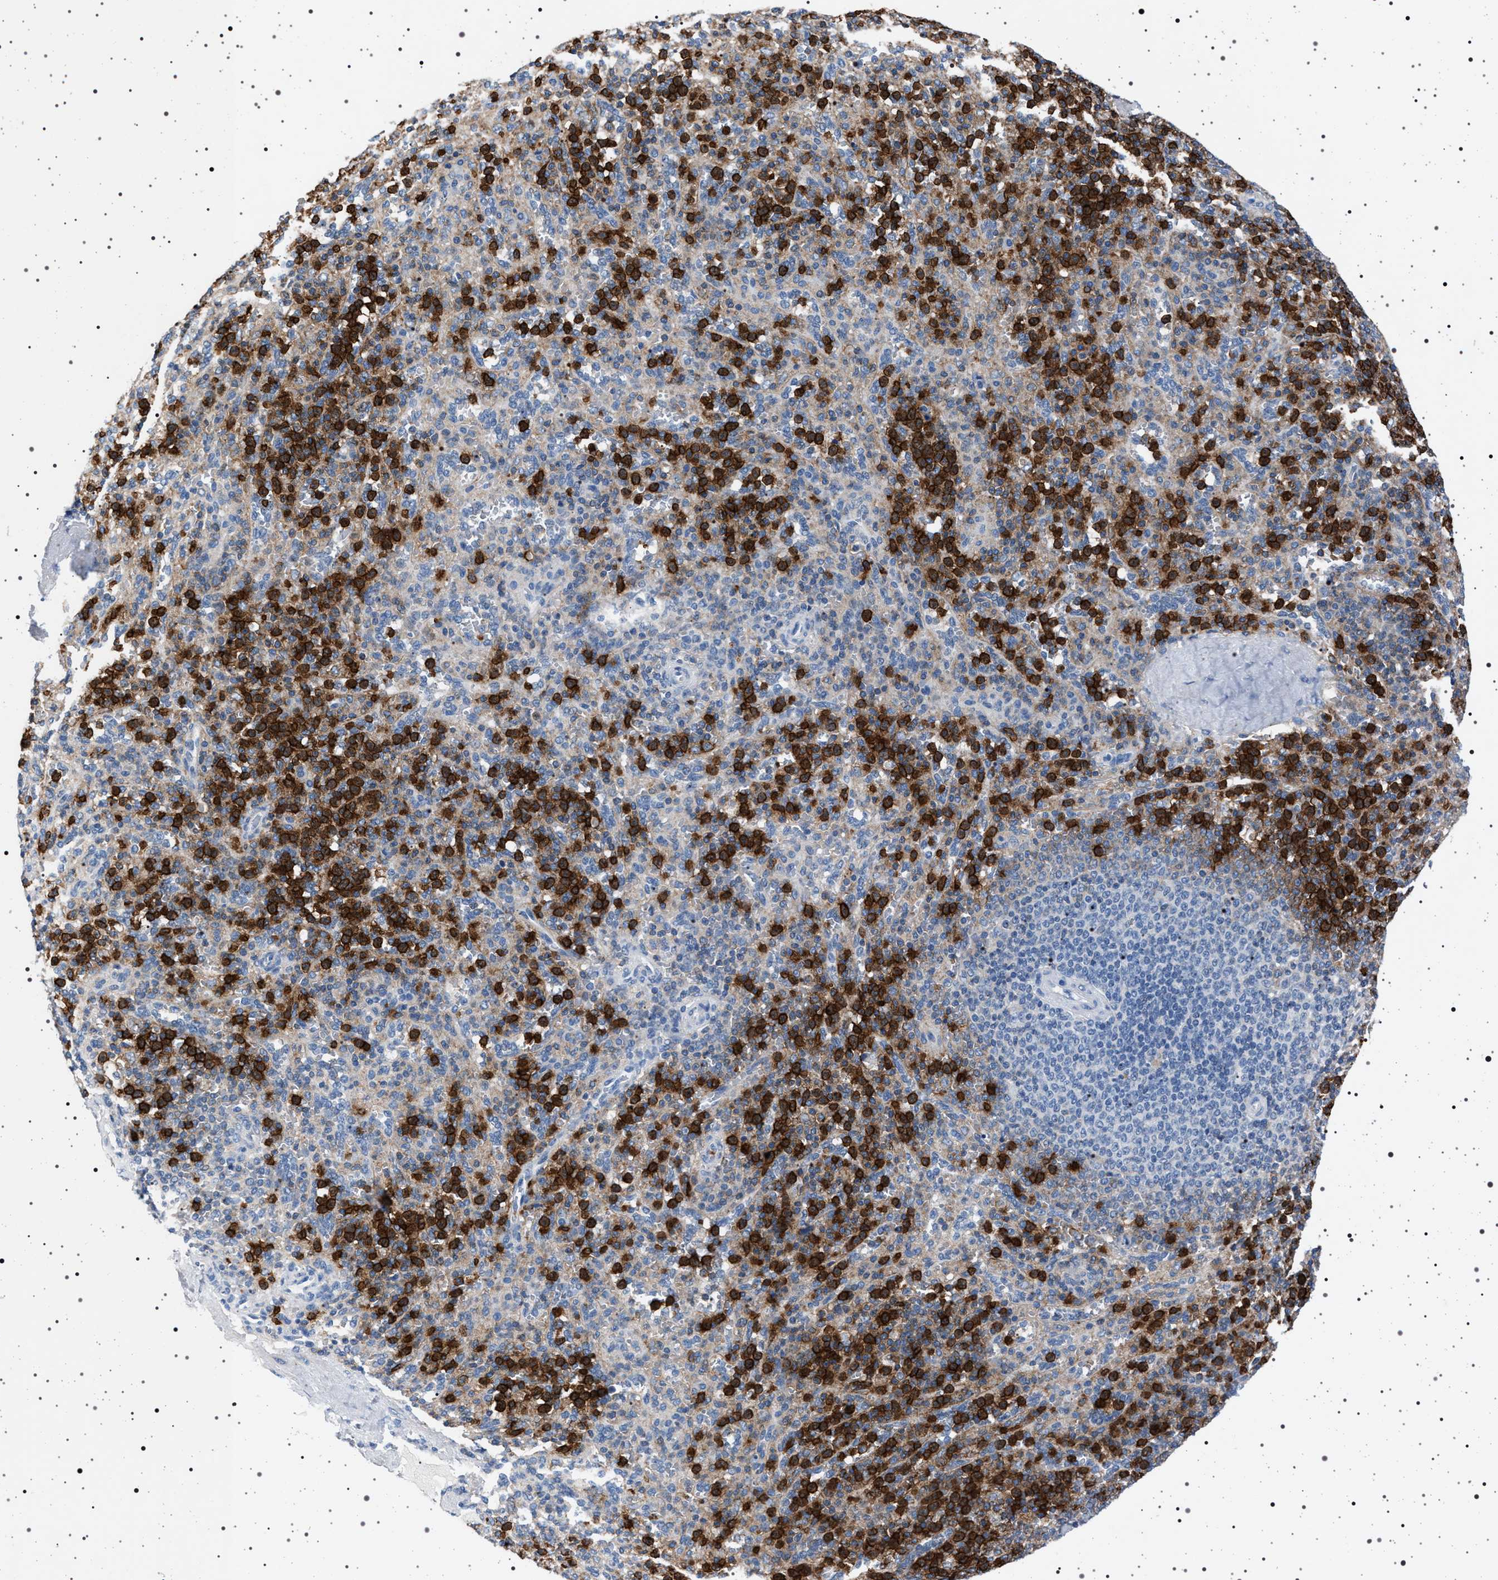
{"staining": {"intensity": "strong", "quantity": "25%-75%", "location": "cytoplasmic/membranous"}, "tissue": "spleen", "cell_type": "Cells in red pulp", "image_type": "normal", "snomed": [{"axis": "morphology", "description": "Normal tissue, NOS"}, {"axis": "topography", "description": "Spleen"}], "caption": "Spleen was stained to show a protein in brown. There is high levels of strong cytoplasmic/membranous positivity in about 25%-75% of cells in red pulp. (DAB (3,3'-diaminobenzidine) = brown stain, brightfield microscopy at high magnification).", "gene": "NAT9", "patient": {"sex": "male", "age": 36}}